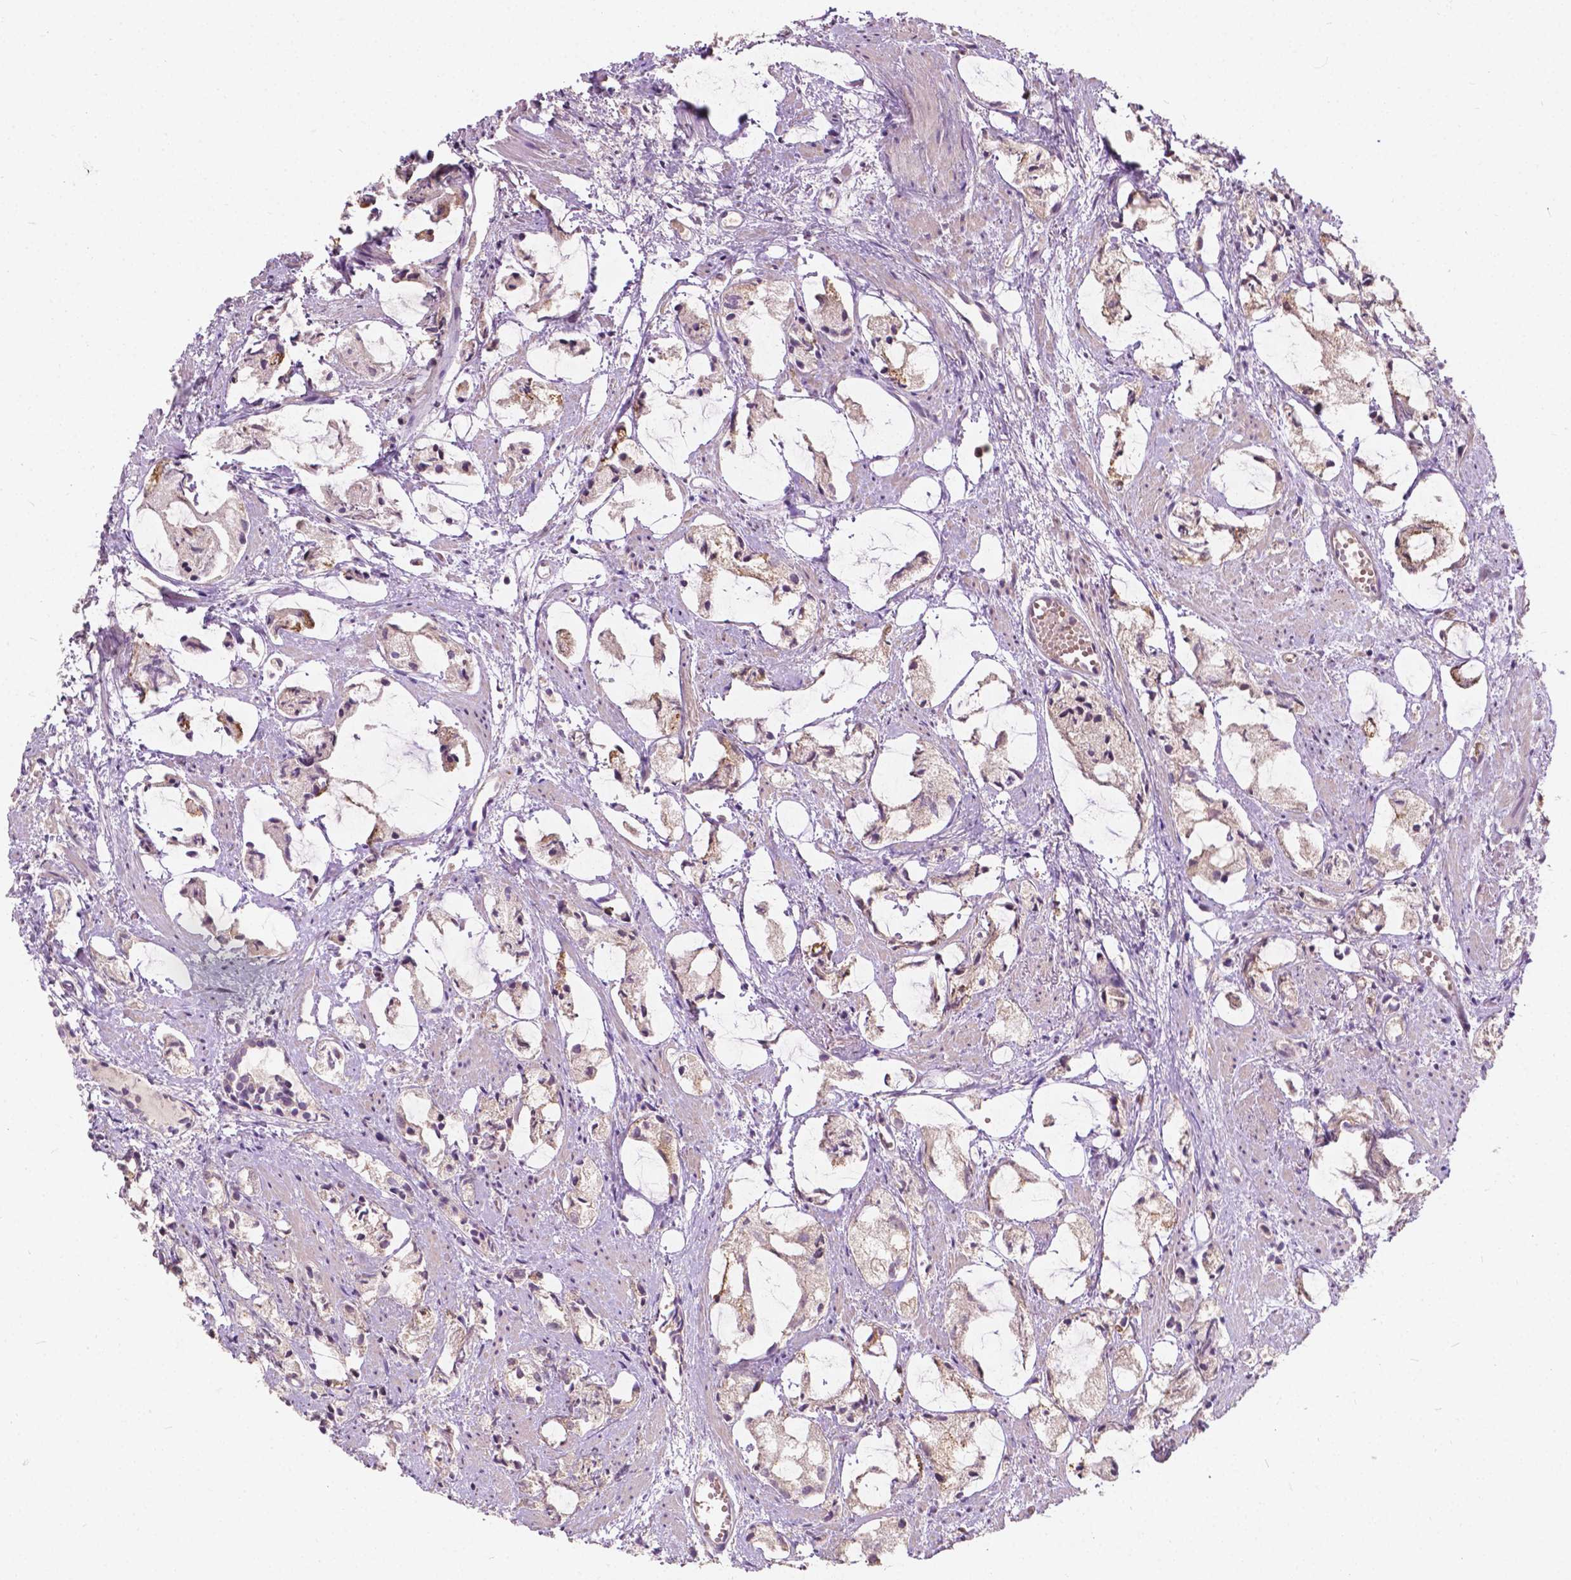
{"staining": {"intensity": "weak", "quantity": "<25%", "location": "cytoplasmic/membranous"}, "tissue": "prostate cancer", "cell_type": "Tumor cells", "image_type": "cancer", "snomed": [{"axis": "morphology", "description": "Adenocarcinoma, High grade"}, {"axis": "topography", "description": "Prostate"}], "caption": "This is an immunohistochemistry (IHC) histopathology image of prostate high-grade adenocarcinoma. There is no expression in tumor cells.", "gene": "DUSP16", "patient": {"sex": "male", "age": 85}}